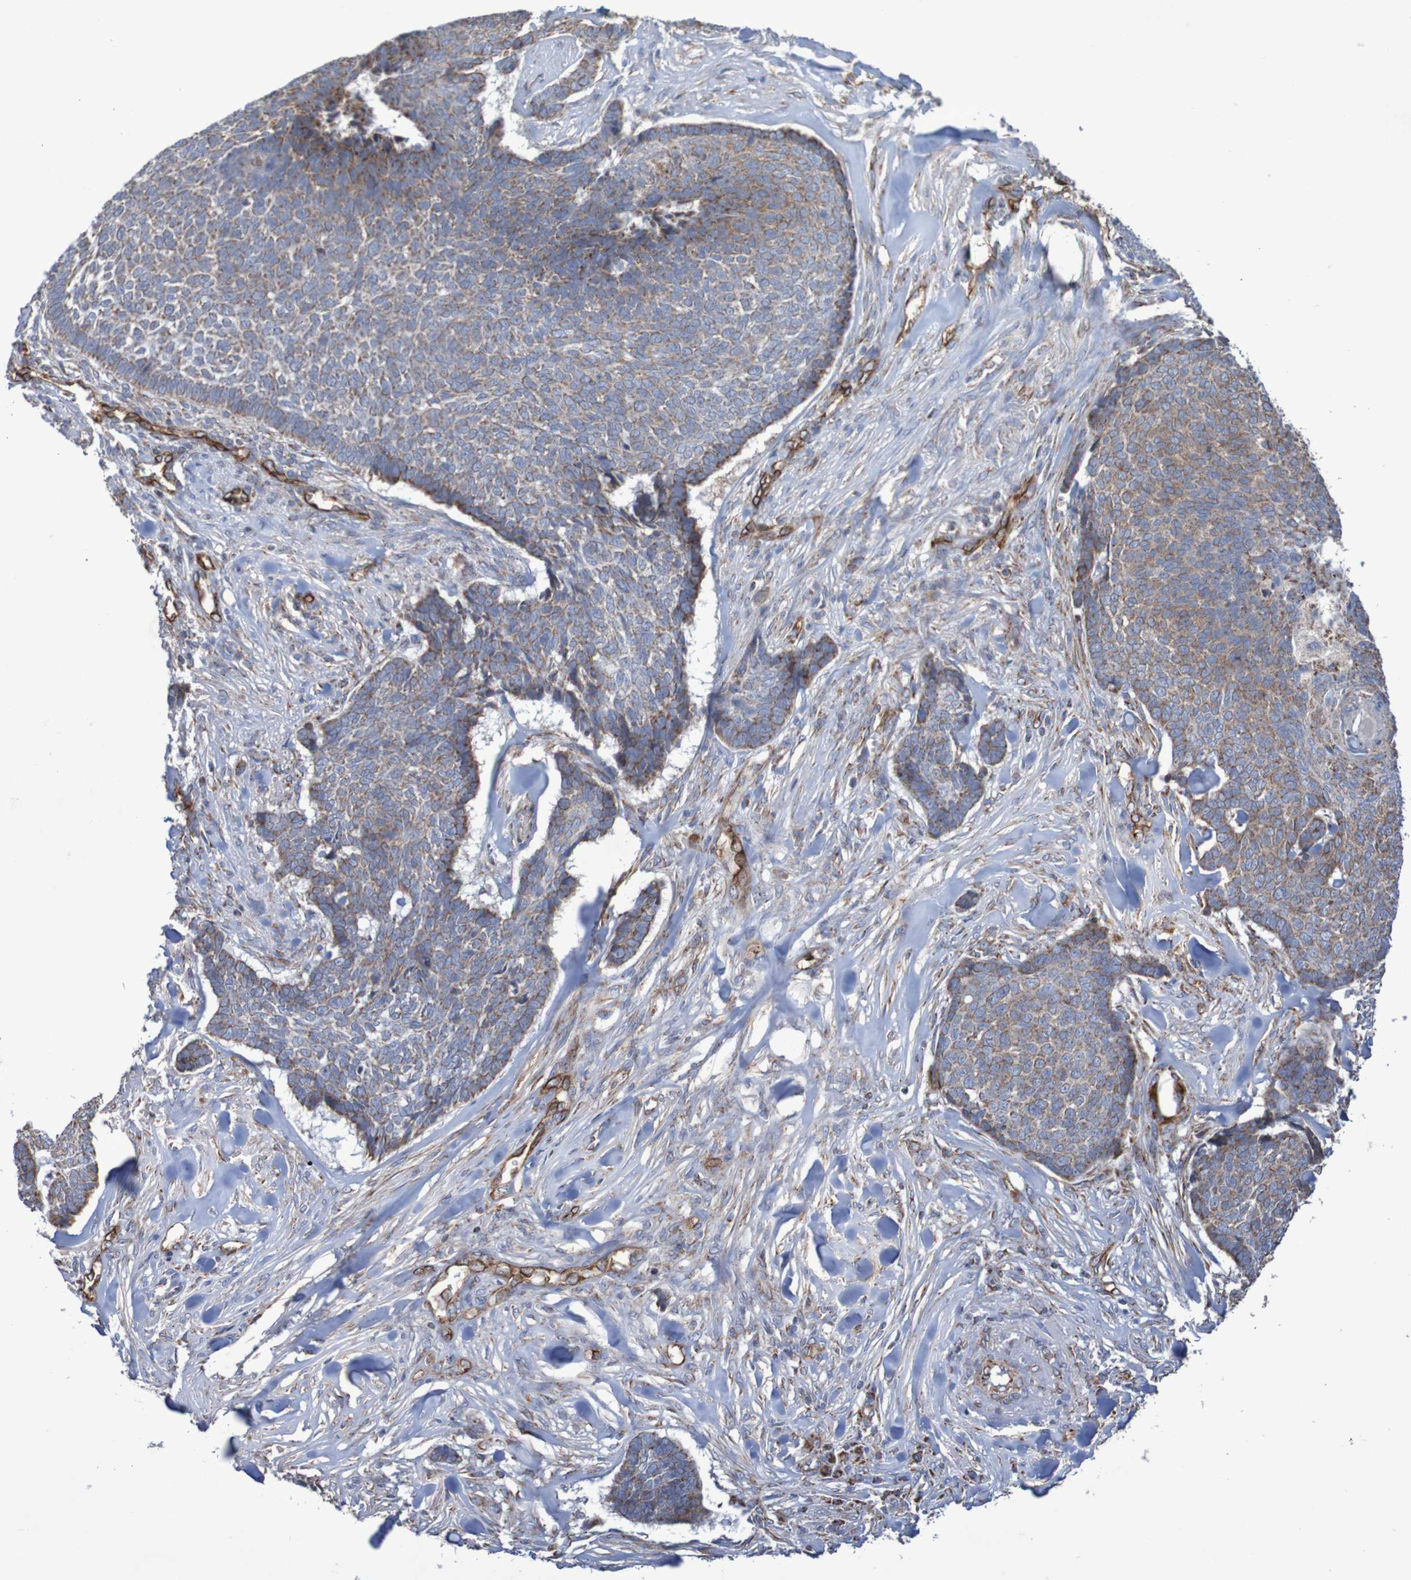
{"staining": {"intensity": "moderate", "quantity": ">75%", "location": "cytoplasmic/membranous"}, "tissue": "skin cancer", "cell_type": "Tumor cells", "image_type": "cancer", "snomed": [{"axis": "morphology", "description": "Basal cell carcinoma"}, {"axis": "topography", "description": "Skin"}], "caption": "Skin cancer was stained to show a protein in brown. There is medium levels of moderate cytoplasmic/membranous expression in approximately >75% of tumor cells.", "gene": "MMEL1", "patient": {"sex": "male", "age": 84}}